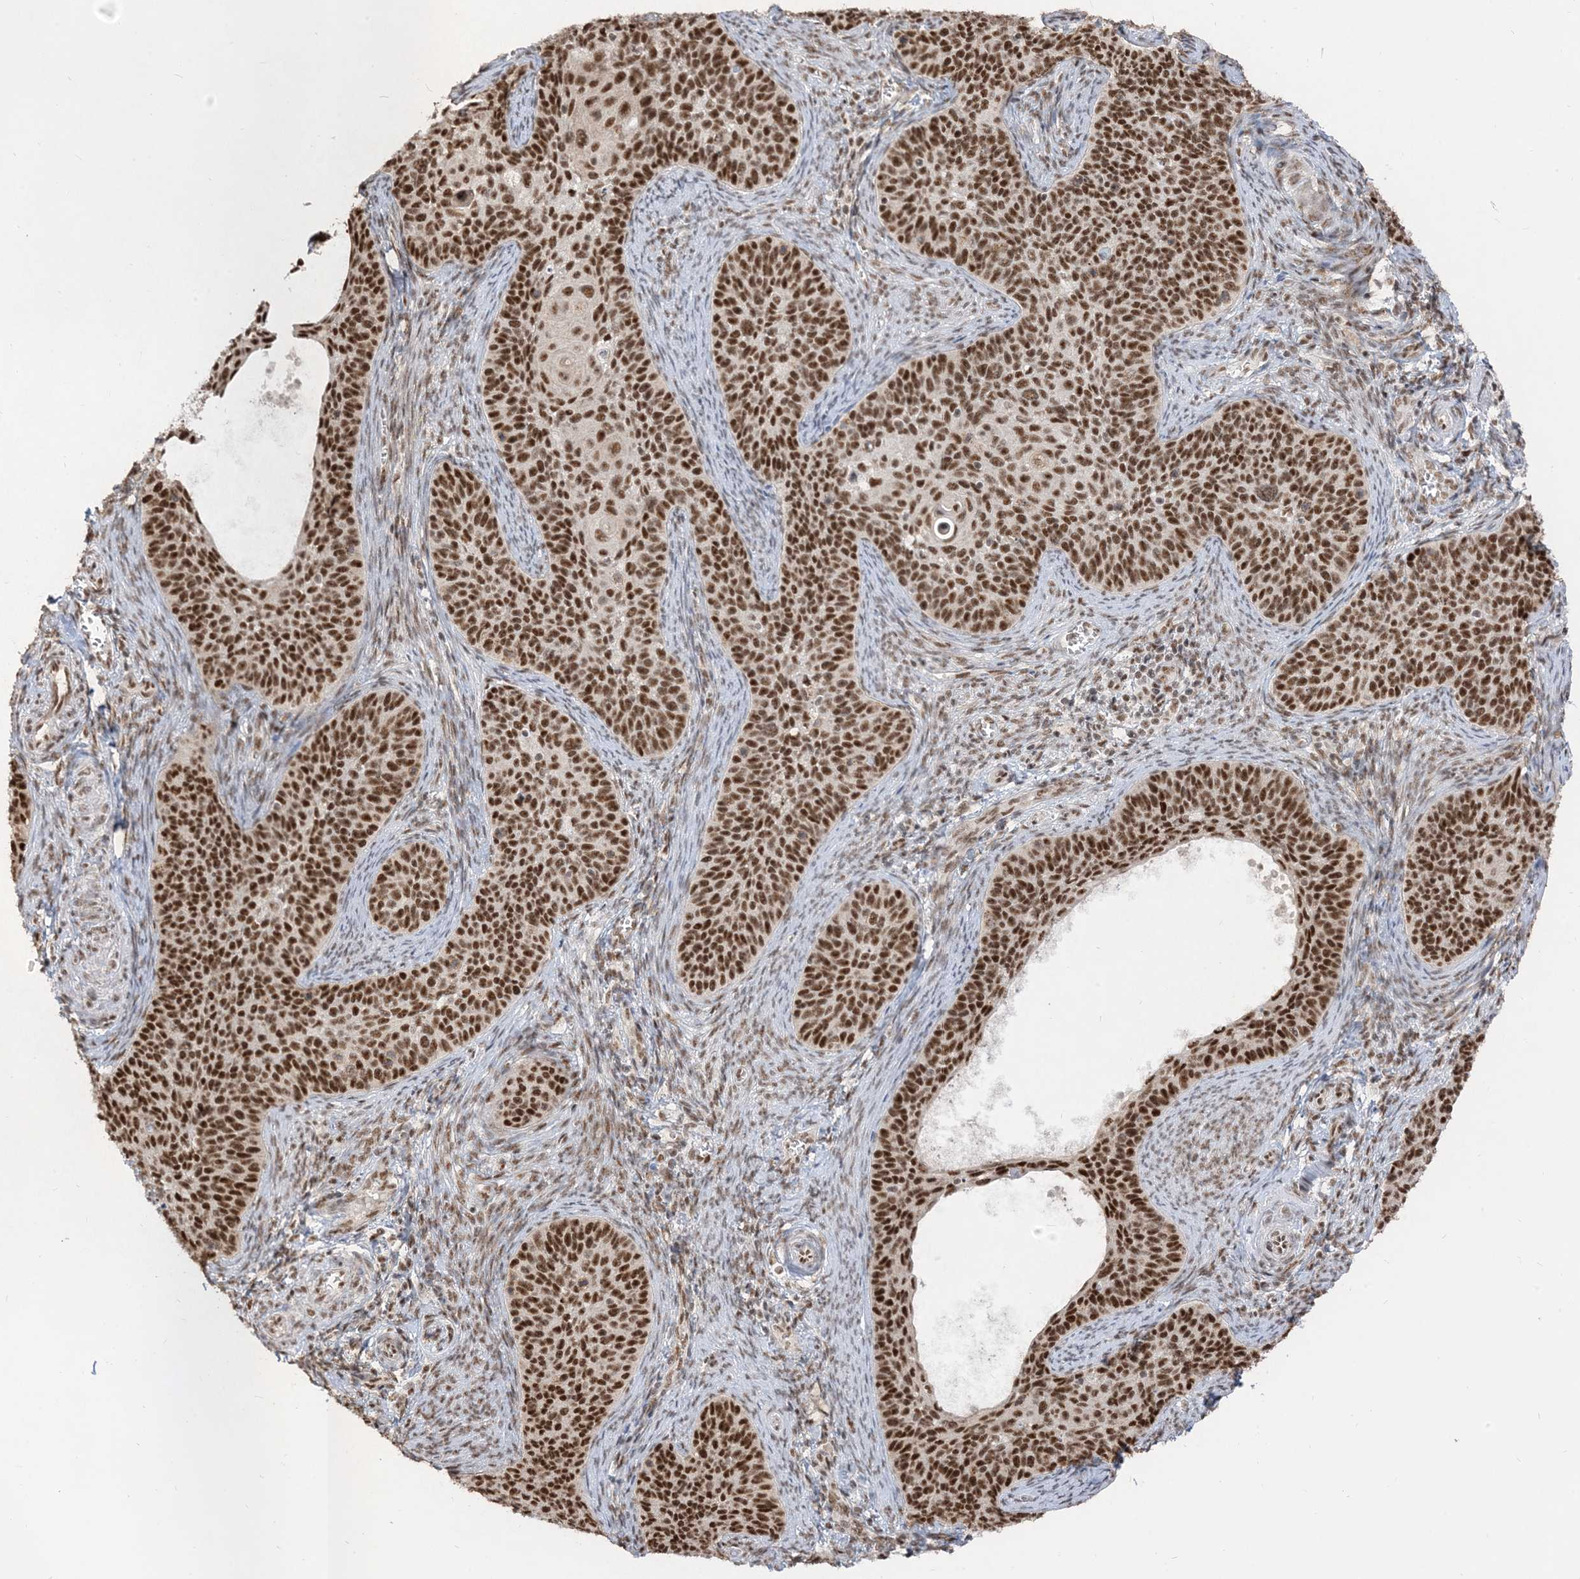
{"staining": {"intensity": "strong", "quantity": ">75%", "location": "nuclear"}, "tissue": "cervical cancer", "cell_type": "Tumor cells", "image_type": "cancer", "snomed": [{"axis": "morphology", "description": "Squamous cell carcinoma, NOS"}, {"axis": "topography", "description": "Cervix"}], "caption": "This image displays immunohistochemistry (IHC) staining of cervical cancer (squamous cell carcinoma), with high strong nuclear expression in about >75% of tumor cells.", "gene": "ARGLU1", "patient": {"sex": "female", "age": 33}}